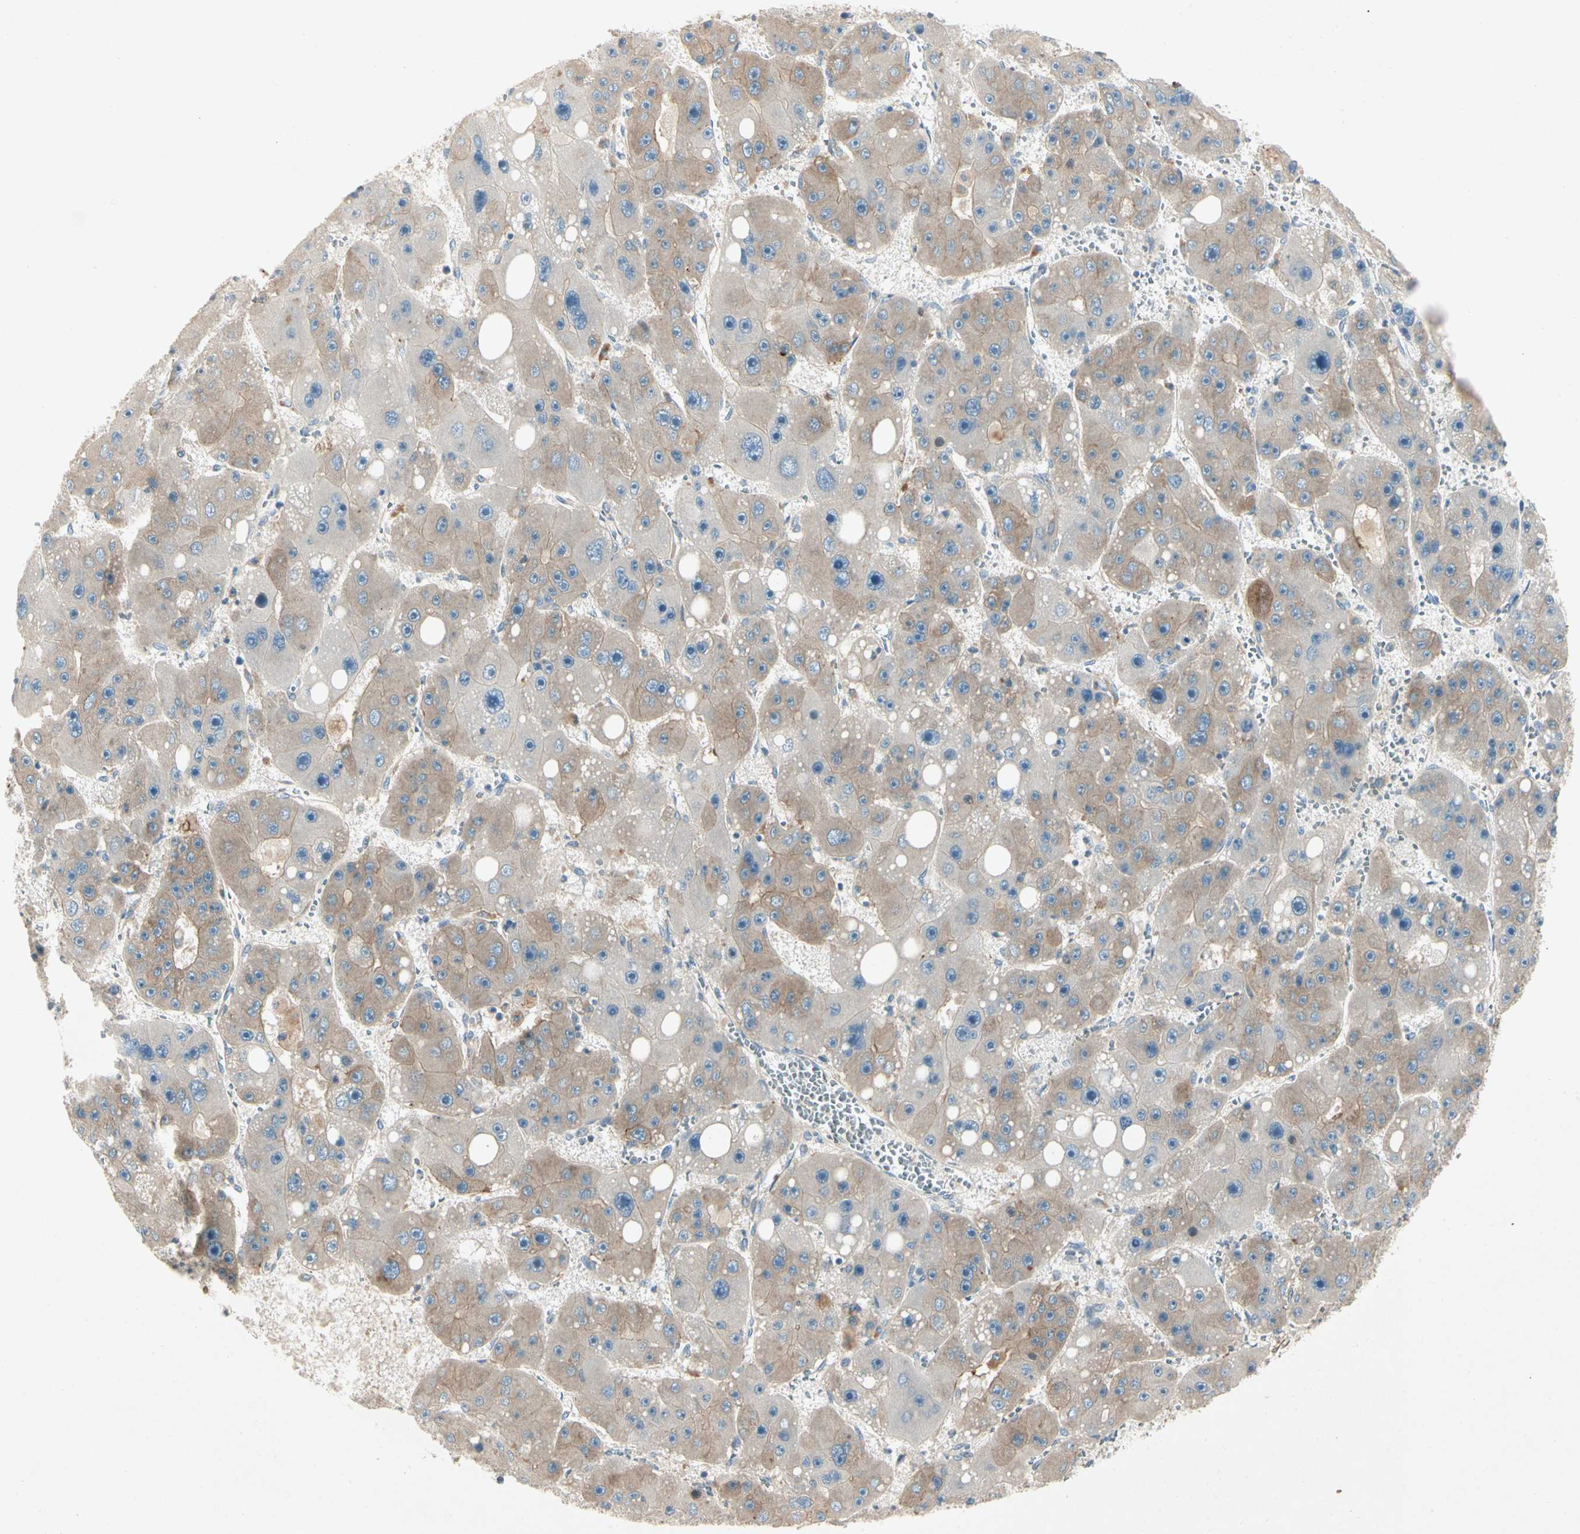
{"staining": {"intensity": "weak", "quantity": "25%-75%", "location": "cytoplasmic/membranous"}, "tissue": "liver cancer", "cell_type": "Tumor cells", "image_type": "cancer", "snomed": [{"axis": "morphology", "description": "Carcinoma, Hepatocellular, NOS"}, {"axis": "topography", "description": "Liver"}], "caption": "High-magnification brightfield microscopy of liver cancer stained with DAB (3,3'-diaminobenzidine) (brown) and counterstained with hematoxylin (blue). tumor cells exhibit weak cytoplasmic/membranous positivity is appreciated in about25%-75% of cells.", "gene": "IL1R1", "patient": {"sex": "female", "age": 61}}